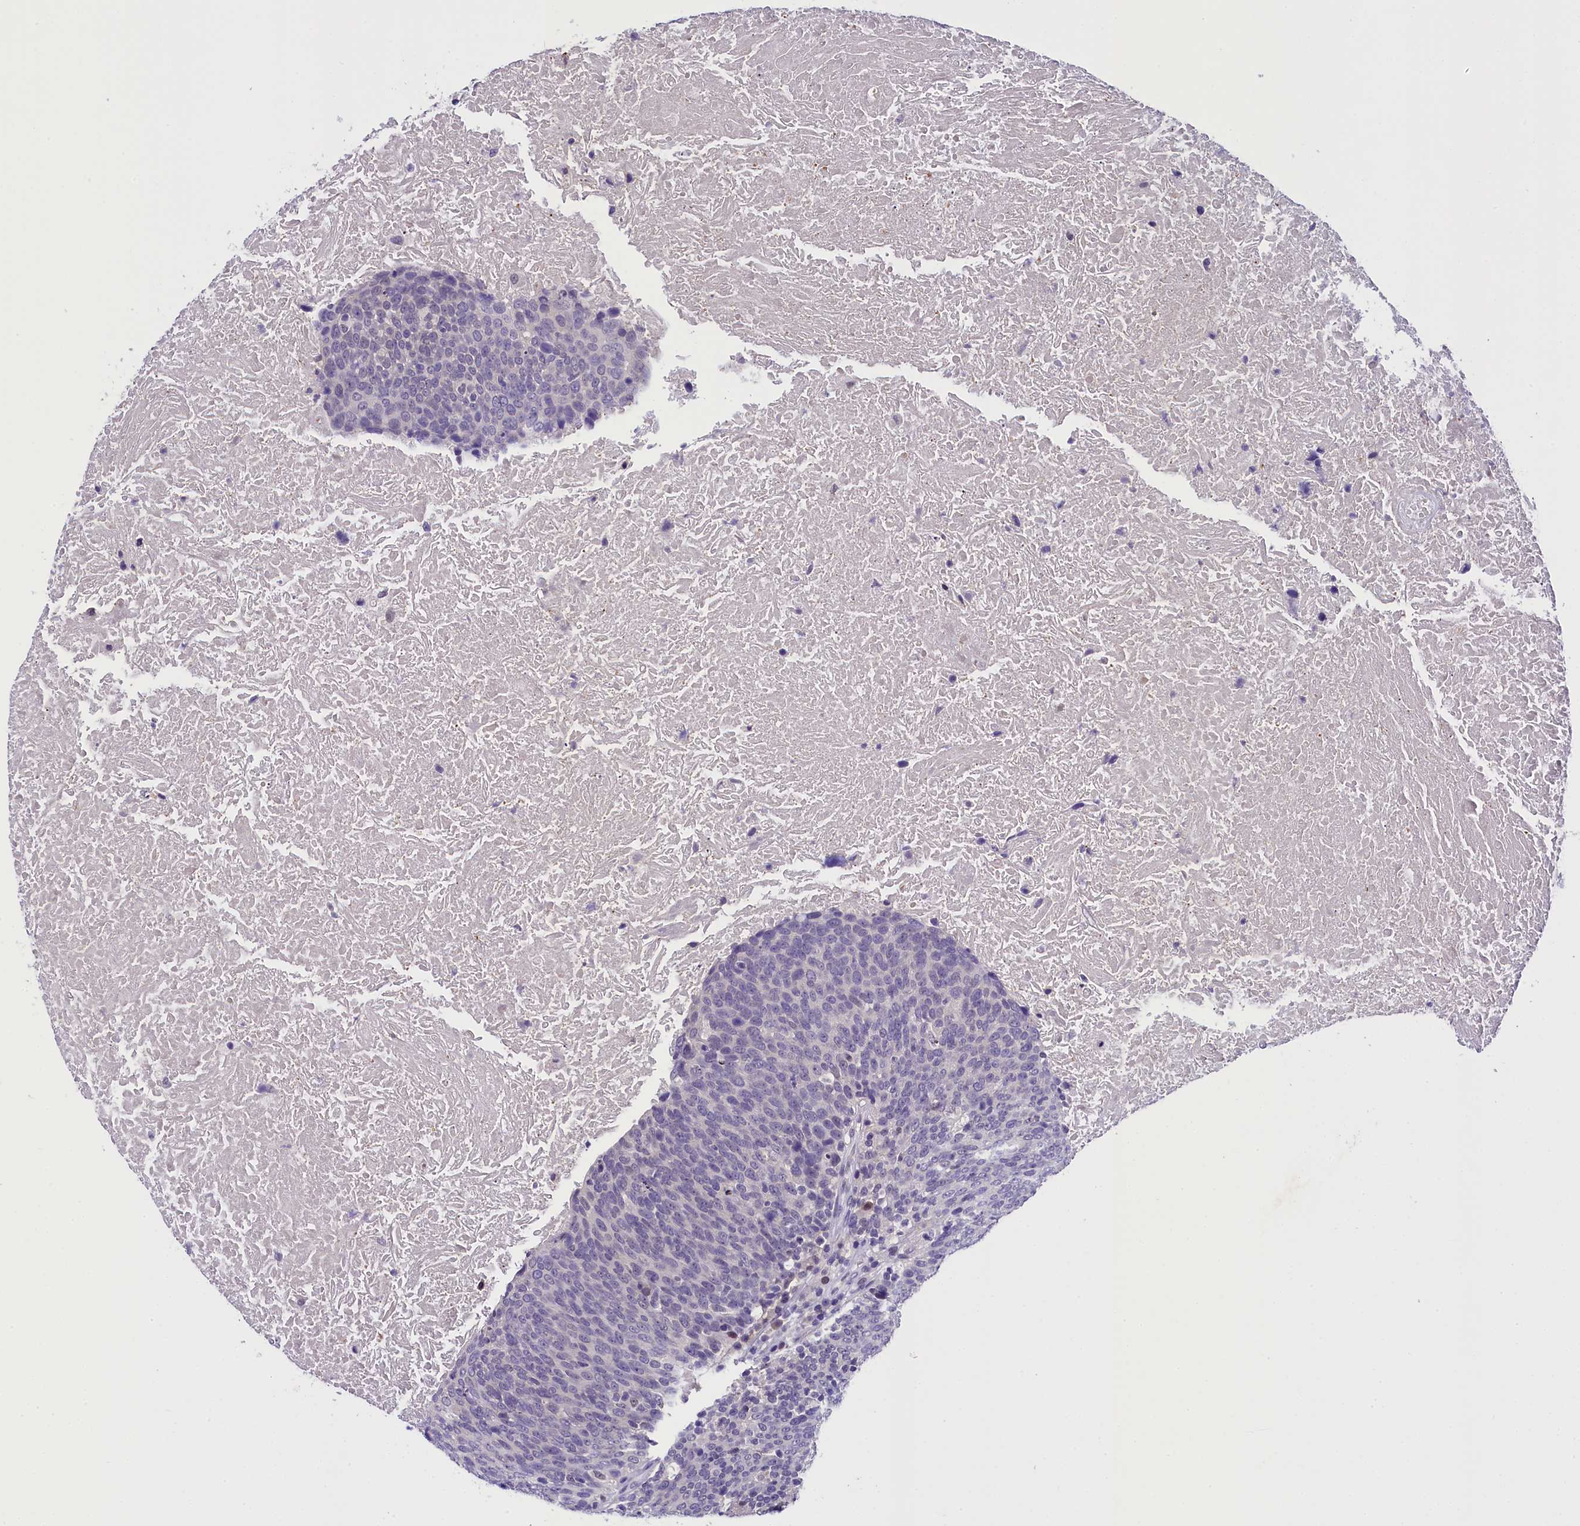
{"staining": {"intensity": "negative", "quantity": "none", "location": "none"}, "tissue": "head and neck cancer", "cell_type": "Tumor cells", "image_type": "cancer", "snomed": [{"axis": "morphology", "description": "Squamous cell carcinoma, NOS"}, {"axis": "morphology", "description": "Squamous cell carcinoma, metastatic, NOS"}, {"axis": "topography", "description": "Lymph node"}, {"axis": "topography", "description": "Head-Neck"}], "caption": "The photomicrograph demonstrates no significant positivity in tumor cells of head and neck cancer.", "gene": "IQCN", "patient": {"sex": "male", "age": 62}}